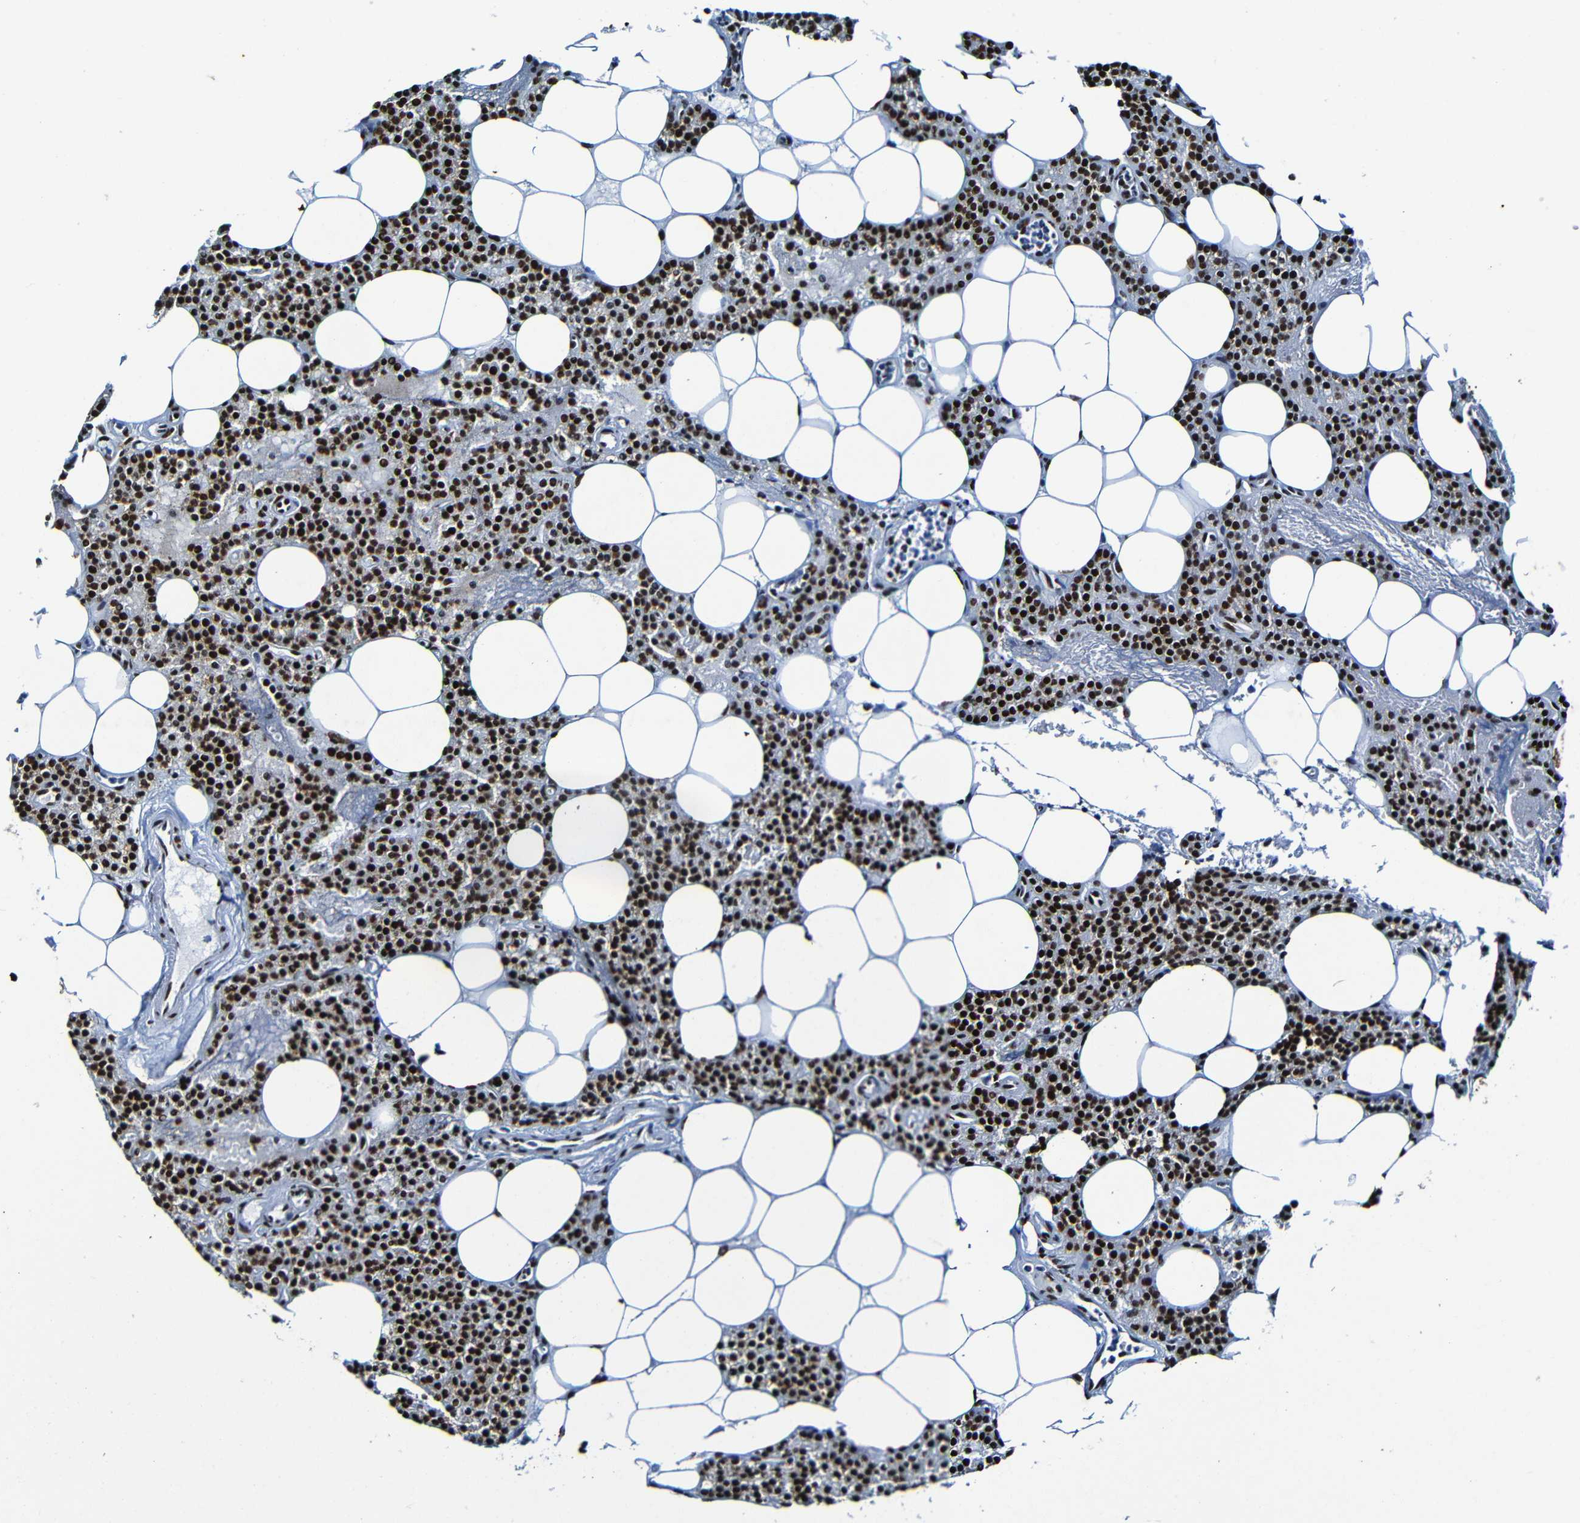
{"staining": {"intensity": "strong", "quantity": ">75%", "location": "nuclear"}, "tissue": "parathyroid gland", "cell_type": "Glandular cells", "image_type": "normal", "snomed": [{"axis": "morphology", "description": "Normal tissue, NOS"}, {"axis": "morphology", "description": "Adenoma, NOS"}, {"axis": "topography", "description": "Parathyroid gland"}], "caption": "Protein analysis of benign parathyroid gland shows strong nuclear expression in approximately >75% of glandular cells. (DAB IHC, brown staining for protein, blue staining for nuclei).", "gene": "SRSF3", "patient": {"sex": "female", "age": 51}}